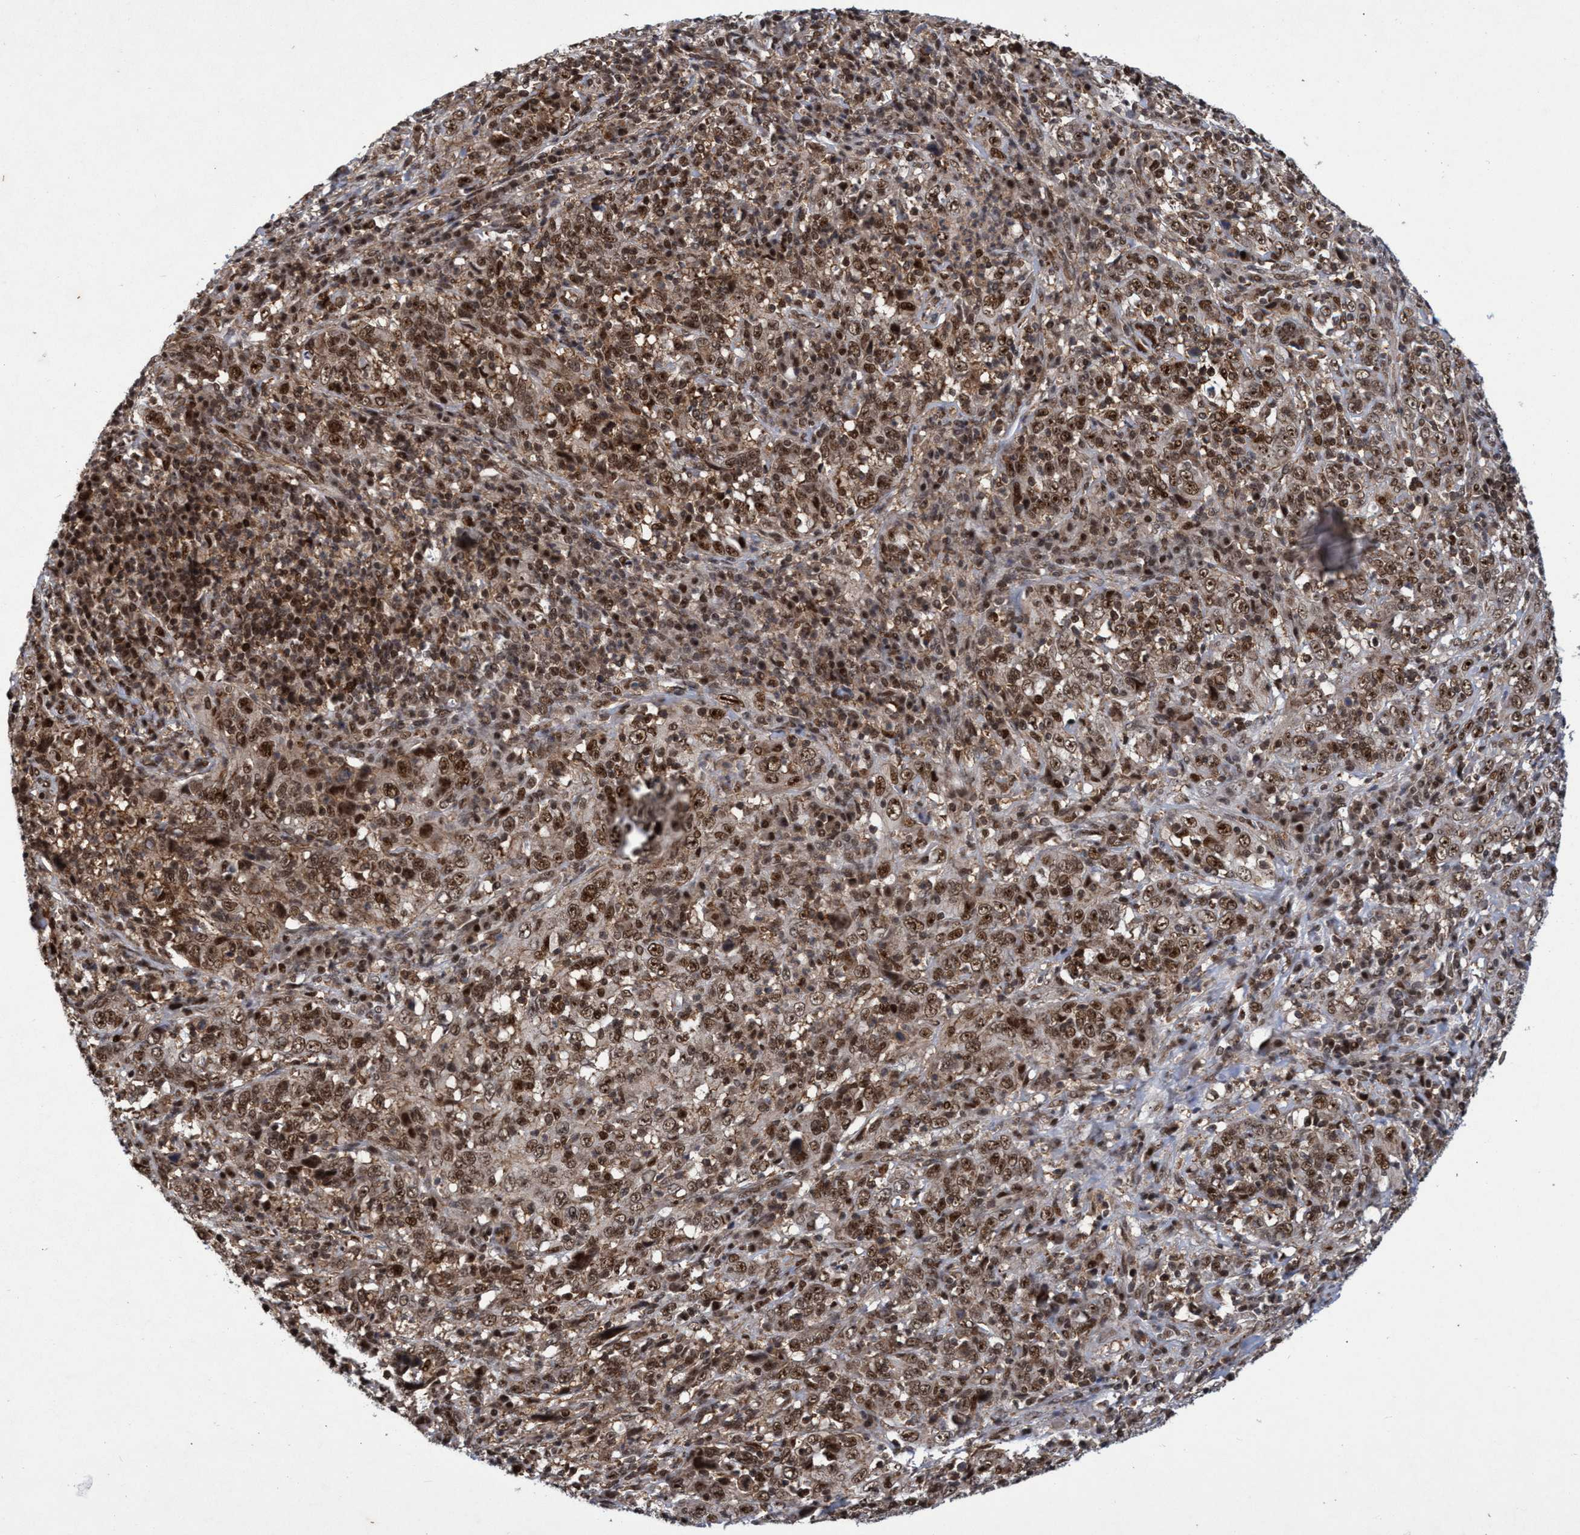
{"staining": {"intensity": "moderate", "quantity": ">75%", "location": "cytoplasmic/membranous,nuclear"}, "tissue": "cervical cancer", "cell_type": "Tumor cells", "image_type": "cancer", "snomed": [{"axis": "morphology", "description": "Squamous cell carcinoma, NOS"}, {"axis": "topography", "description": "Cervix"}], "caption": "High-power microscopy captured an IHC image of cervical squamous cell carcinoma, revealing moderate cytoplasmic/membranous and nuclear positivity in approximately >75% of tumor cells.", "gene": "GTF2F1", "patient": {"sex": "female", "age": 46}}